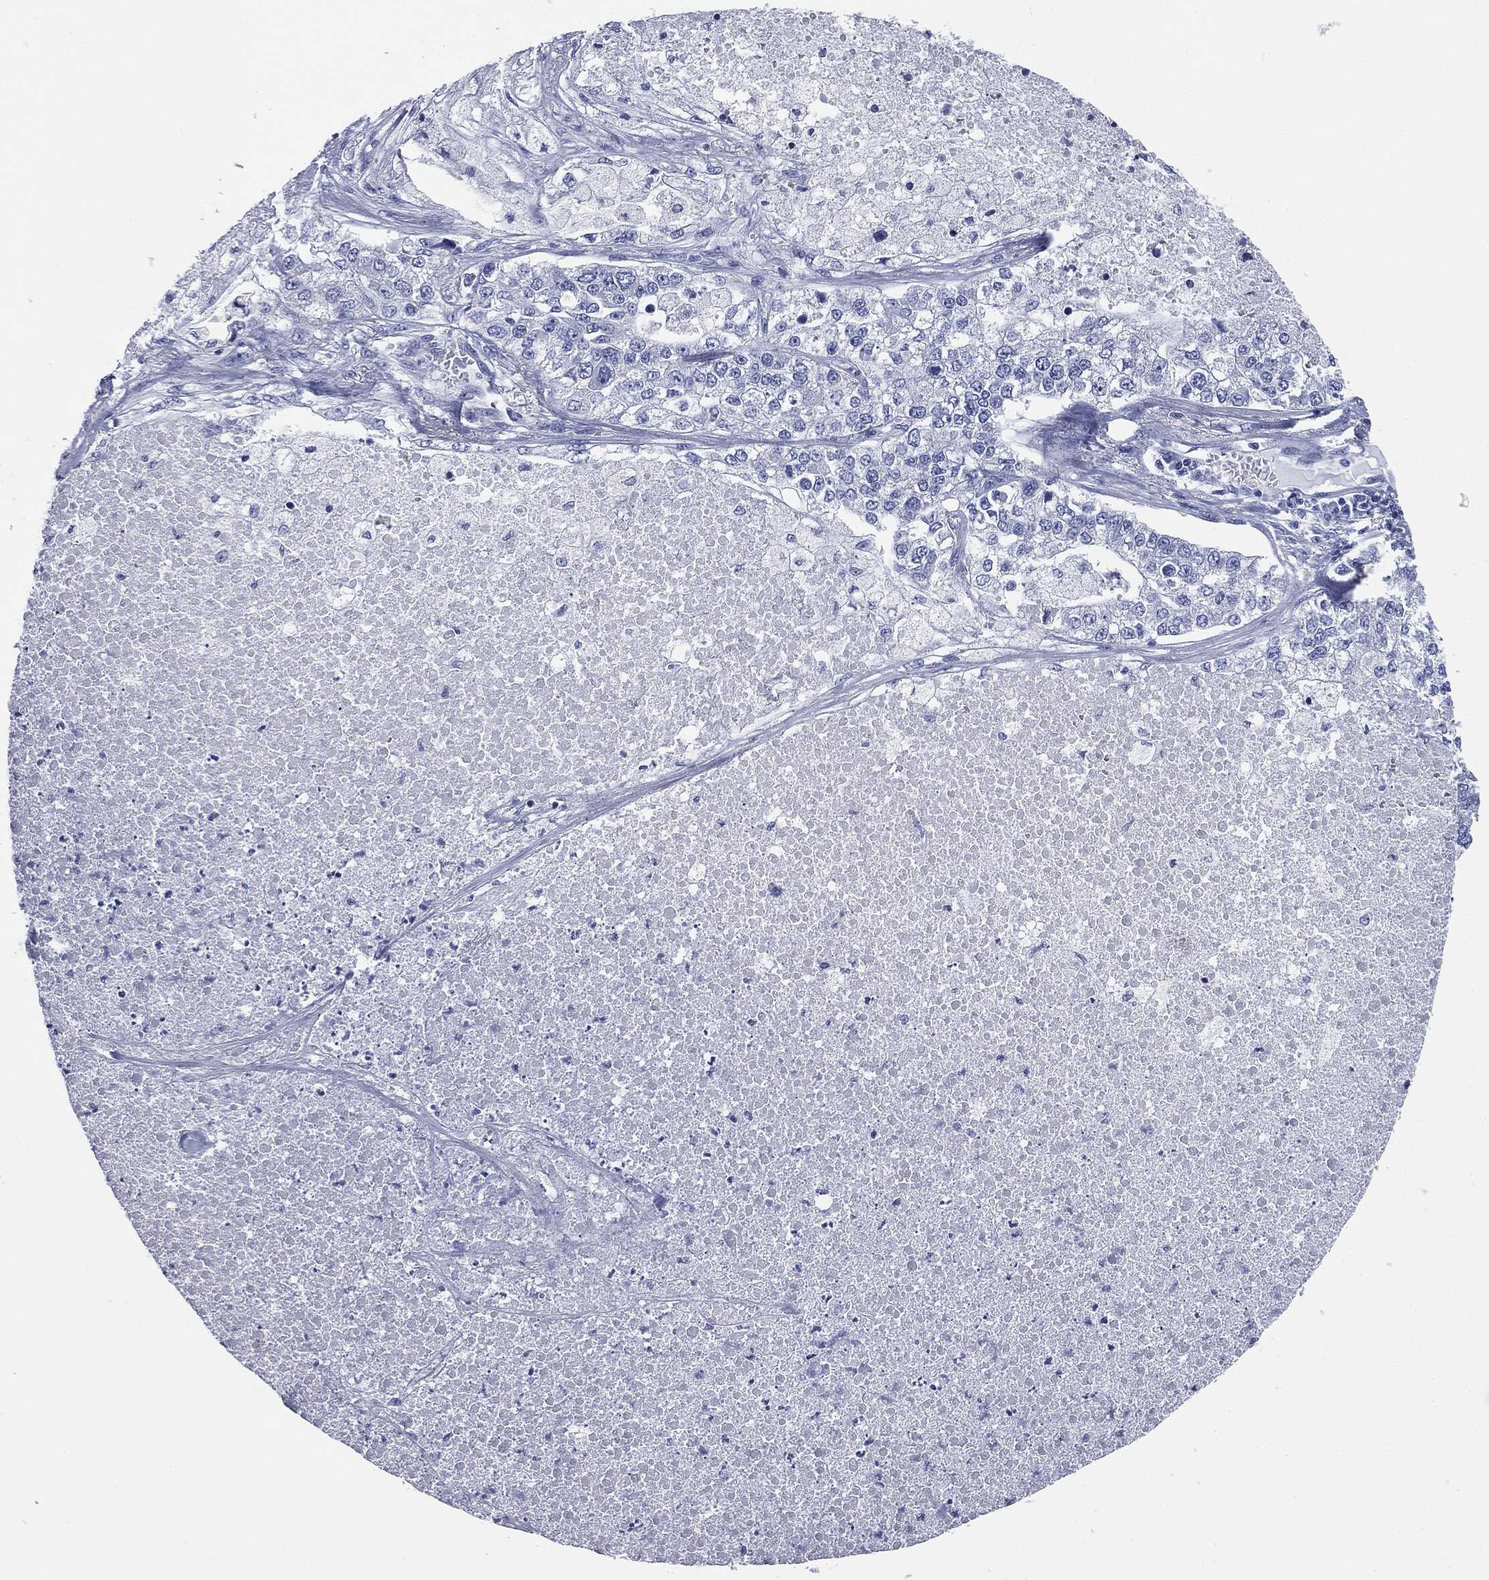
{"staining": {"intensity": "negative", "quantity": "none", "location": "none"}, "tissue": "lung cancer", "cell_type": "Tumor cells", "image_type": "cancer", "snomed": [{"axis": "morphology", "description": "Adenocarcinoma, NOS"}, {"axis": "topography", "description": "Lung"}], "caption": "Immunohistochemistry micrograph of neoplastic tissue: adenocarcinoma (lung) stained with DAB displays no significant protein expression in tumor cells. (IHC, brightfield microscopy, high magnification).", "gene": "ATP2A1", "patient": {"sex": "male", "age": 49}}